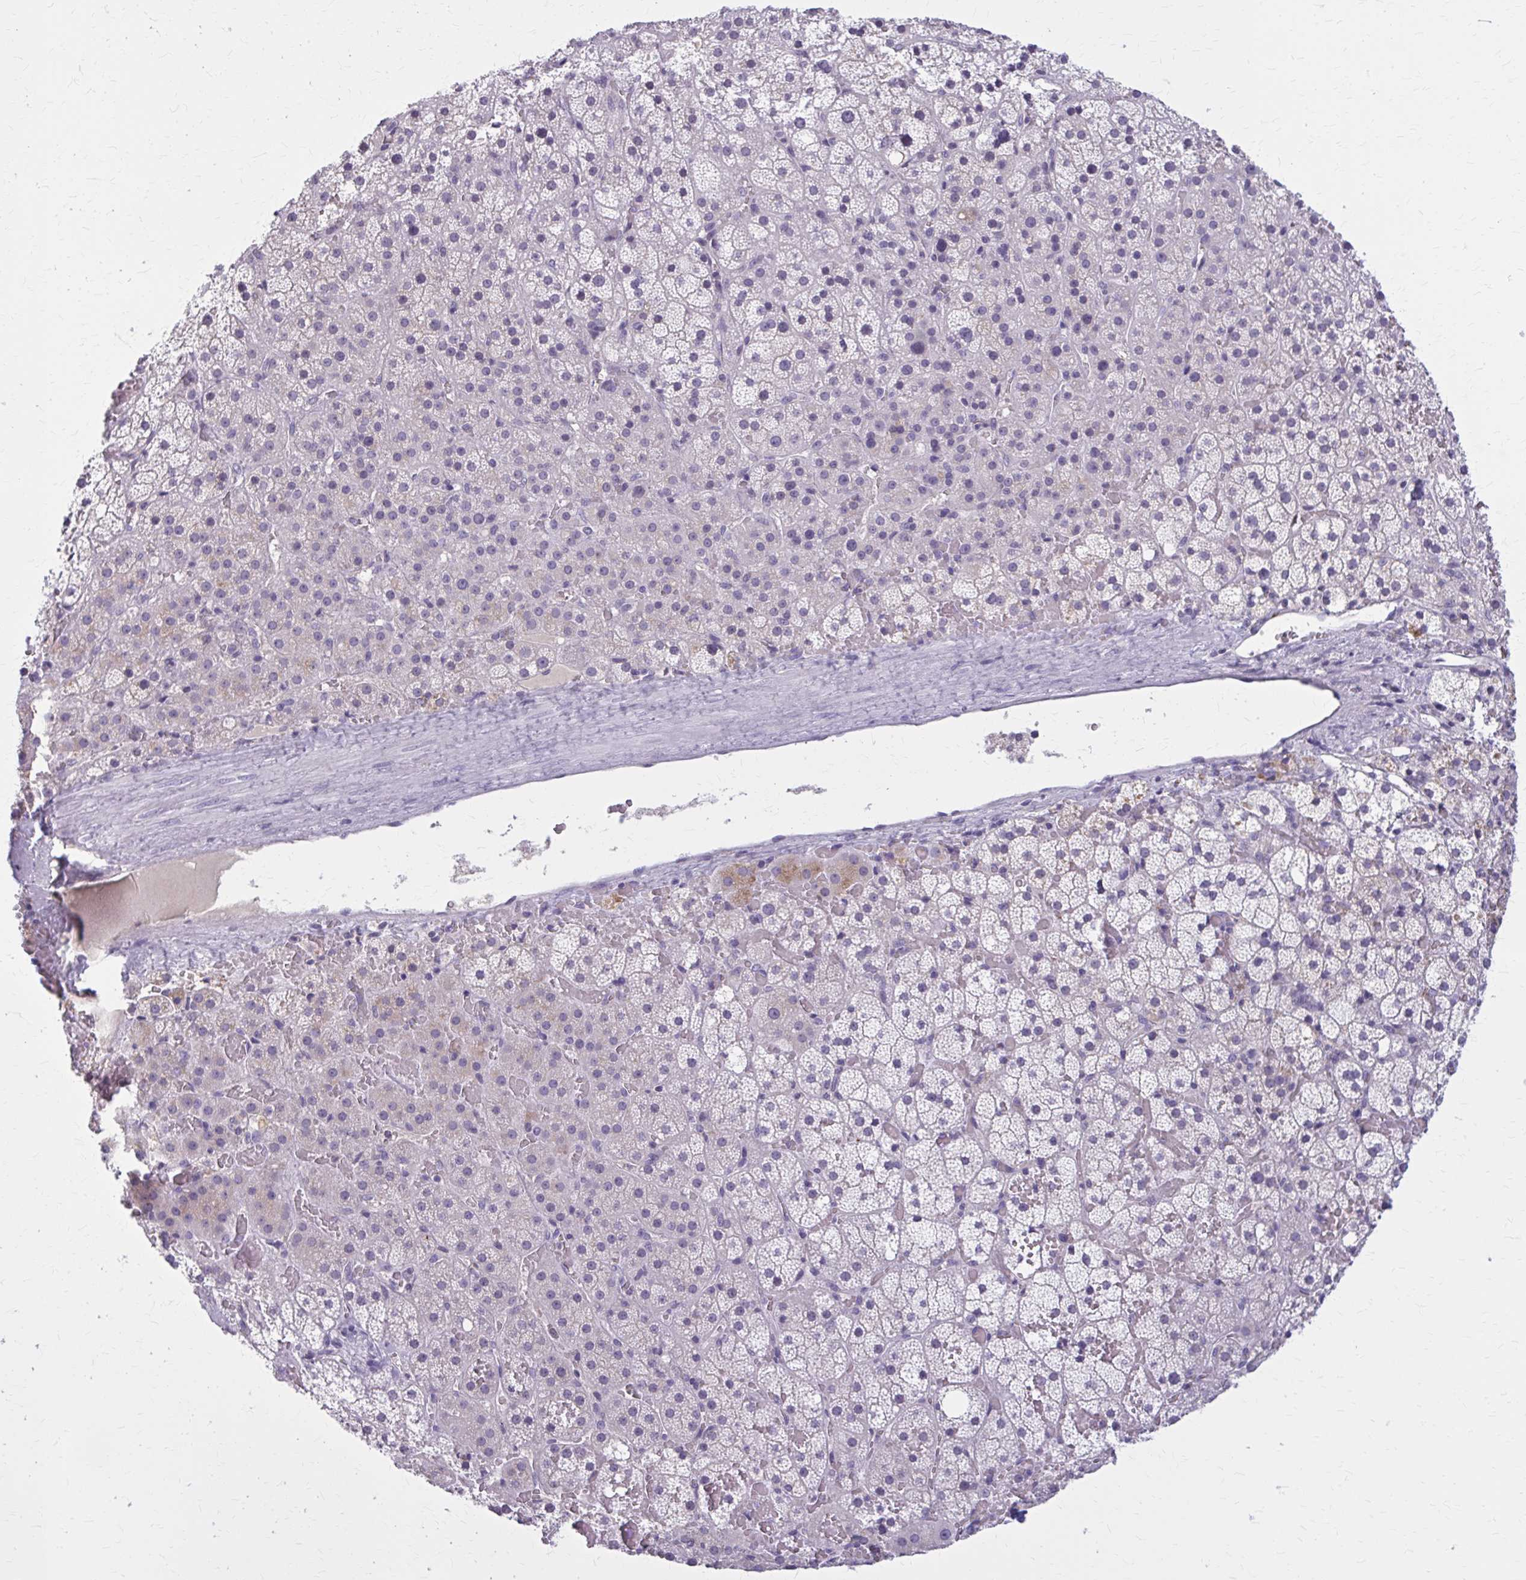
{"staining": {"intensity": "moderate", "quantity": "<25%", "location": "cytoplasmic/membranous"}, "tissue": "adrenal gland", "cell_type": "Glandular cells", "image_type": "normal", "snomed": [{"axis": "morphology", "description": "Normal tissue, NOS"}, {"axis": "topography", "description": "Adrenal gland"}], "caption": "There is low levels of moderate cytoplasmic/membranous positivity in glandular cells of unremarkable adrenal gland, as demonstrated by immunohistochemical staining (brown color).", "gene": "OR4A47", "patient": {"sex": "male", "age": 53}}